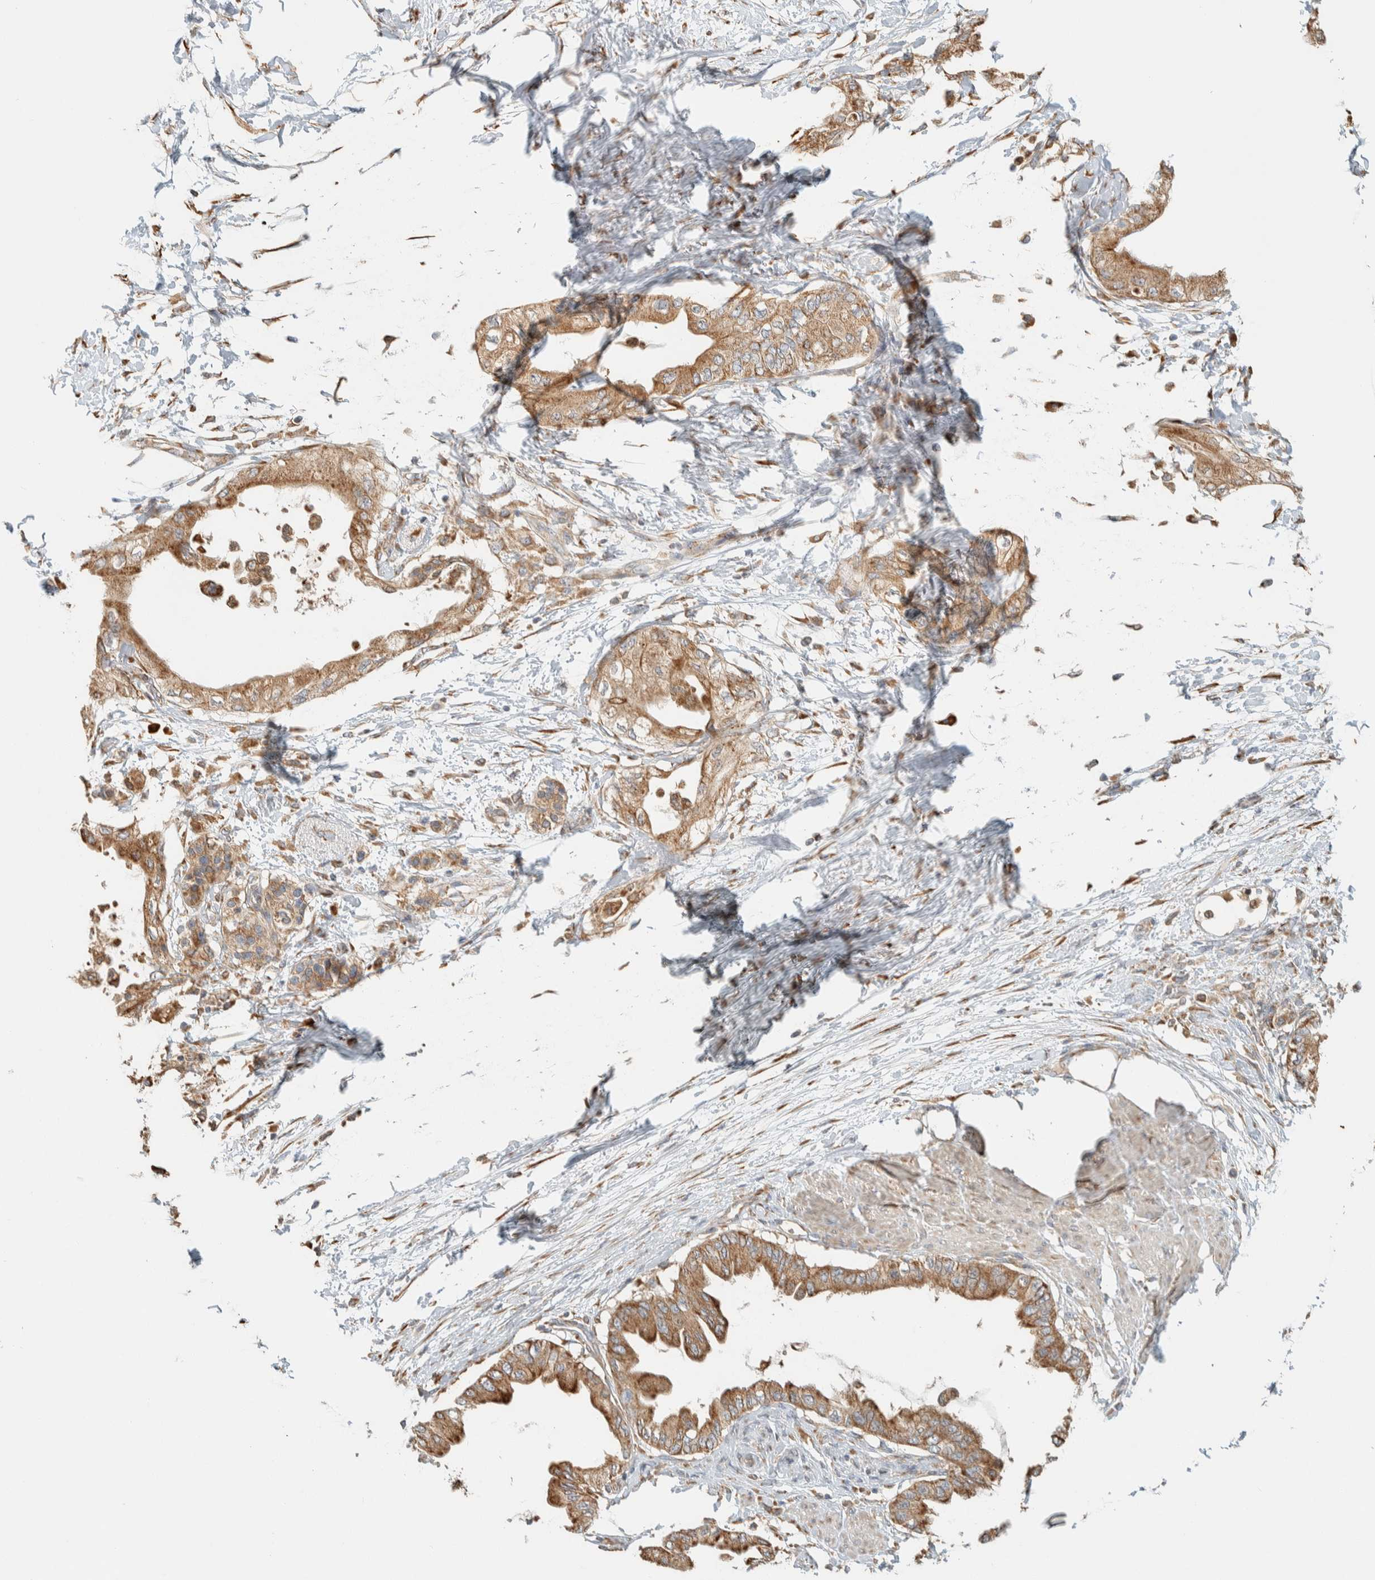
{"staining": {"intensity": "moderate", "quantity": ">75%", "location": "cytoplasmic/membranous"}, "tissue": "pancreatic cancer", "cell_type": "Tumor cells", "image_type": "cancer", "snomed": [{"axis": "morphology", "description": "Normal tissue, NOS"}, {"axis": "morphology", "description": "Adenocarcinoma, NOS"}, {"axis": "topography", "description": "Pancreas"}, {"axis": "topography", "description": "Duodenum"}], "caption": "Tumor cells show moderate cytoplasmic/membranous staining in about >75% of cells in pancreatic cancer.", "gene": "RAB11FIP1", "patient": {"sex": "female", "age": 60}}